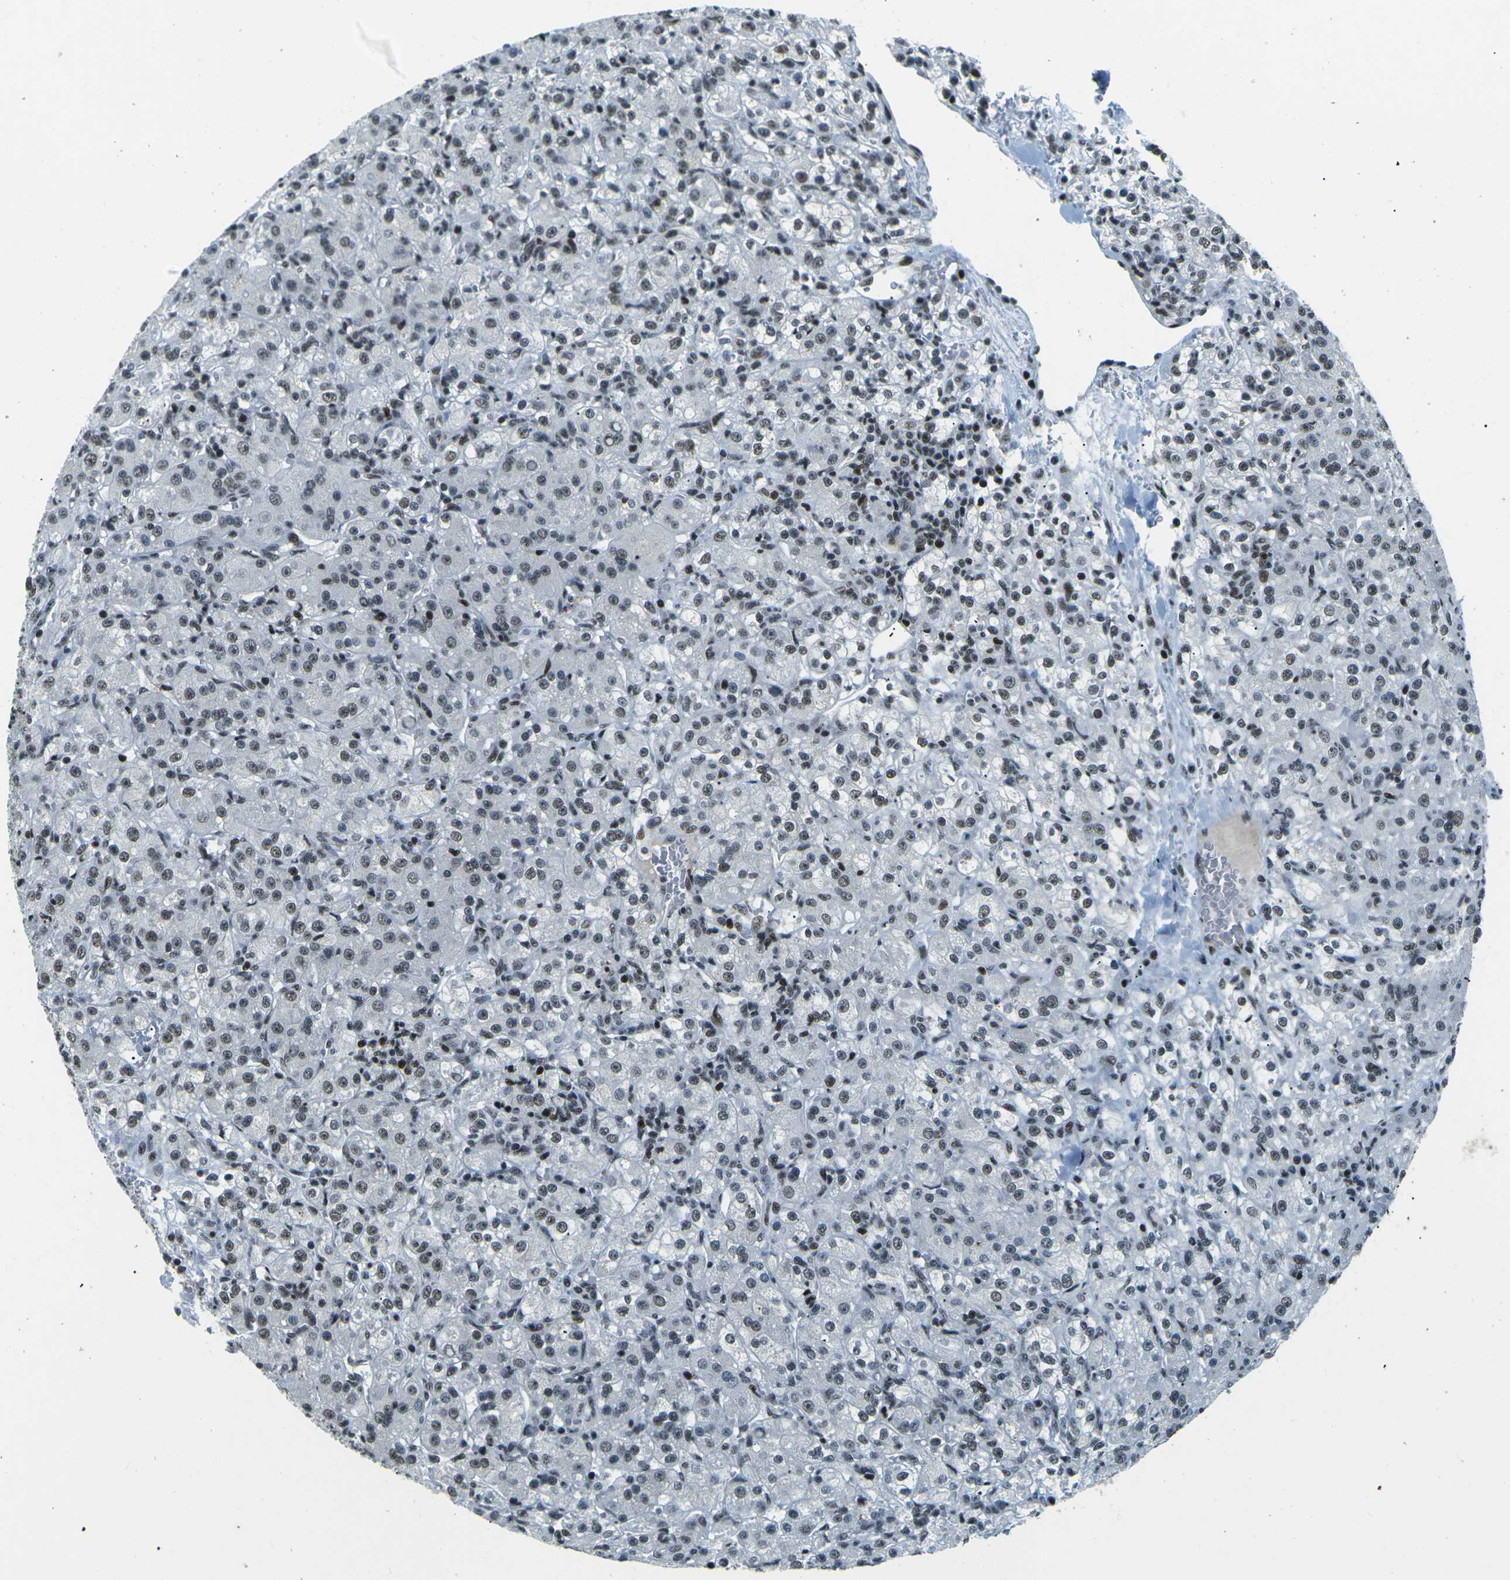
{"staining": {"intensity": "moderate", "quantity": ">75%", "location": "nuclear"}, "tissue": "renal cancer", "cell_type": "Tumor cells", "image_type": "cancer", "snomed": [{"axis": "morphology", "description": "Normal tissue, NOS"}, {"axis": "morphology", "description": "Adenocarcinoma, NOS"}, {"axis": "topography", "description": "Kidney"}], "caption": "IHC histopathology image of neoplastic tissue: renal adenocarcinoma stained using immunohistochemistry shows medium levels of moderate protein expression localized specifically in the nuclear of tumor cells, appearing as a nuclear brown color.", "gene": "RBL2", "patient": {"sex": "male", "age": 61}}